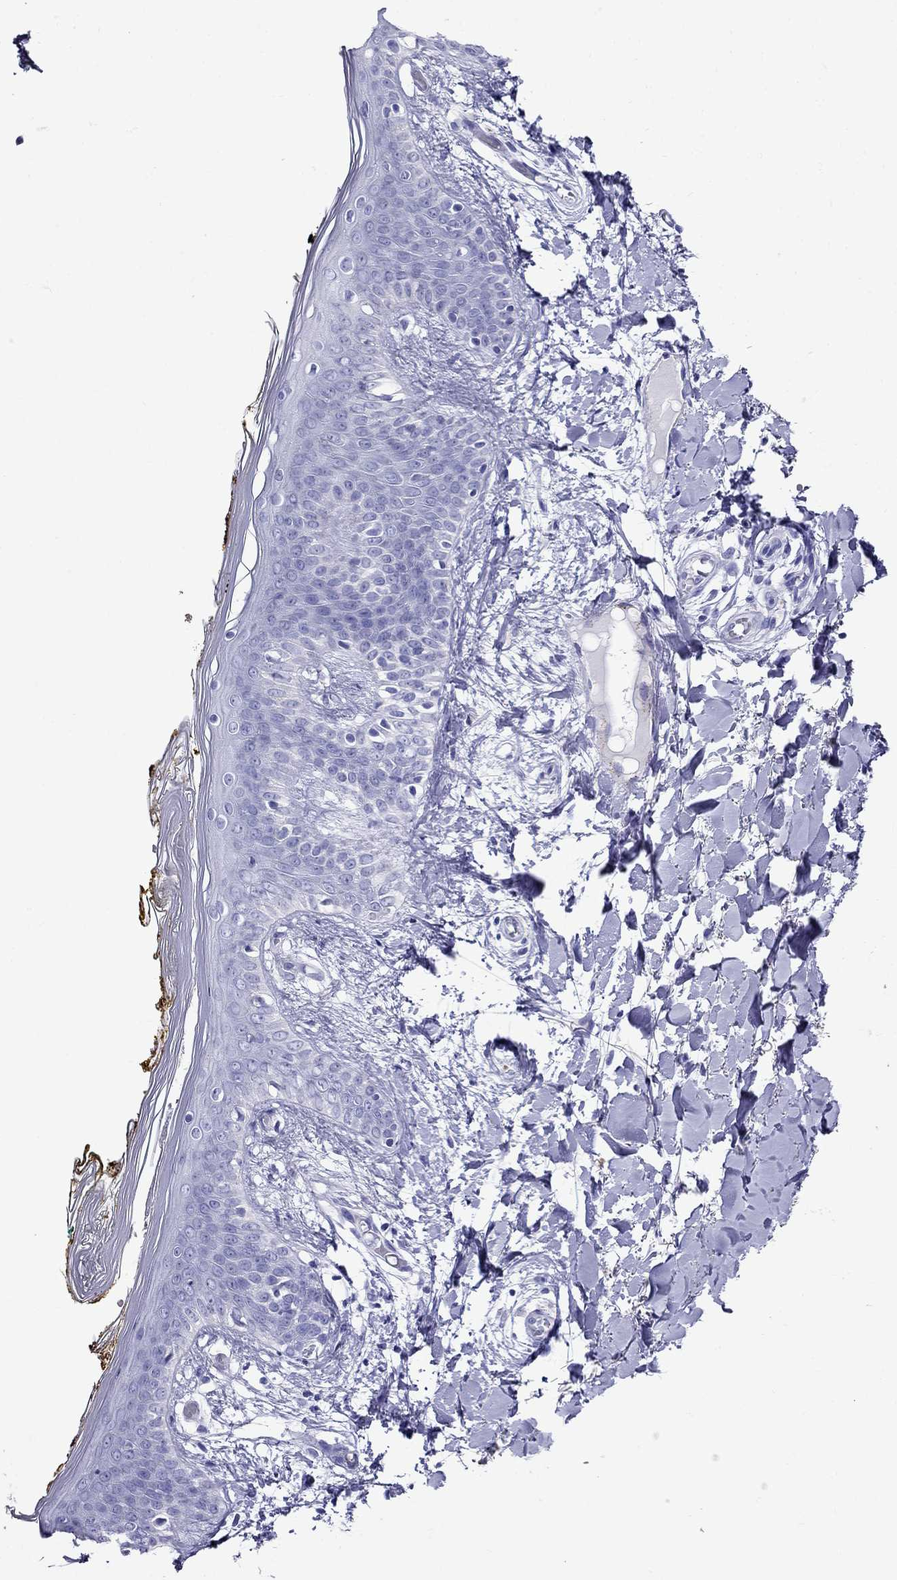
{"staining": {"intensity": "negative", "quantity": "none", "location": "none"}, "tissue": "skin", "cell_type": "Fibroblasts", "image_type": "normal", "snomed": [{"axis": "morphology", "description": "Normal tissue, NOS"}, {"axis": "topography", "description": "Skin"}], "caption": "The micrograph demonstrates no significant expression in fibroblasts of skin. The staining was performed using DAB to visualize the protein expression in brown, while the nuclei were stained in blue with hematoxylin (Magnification: 20x).", "gene": "MC5R", "patient": {"sex": "female", "age": 34}}